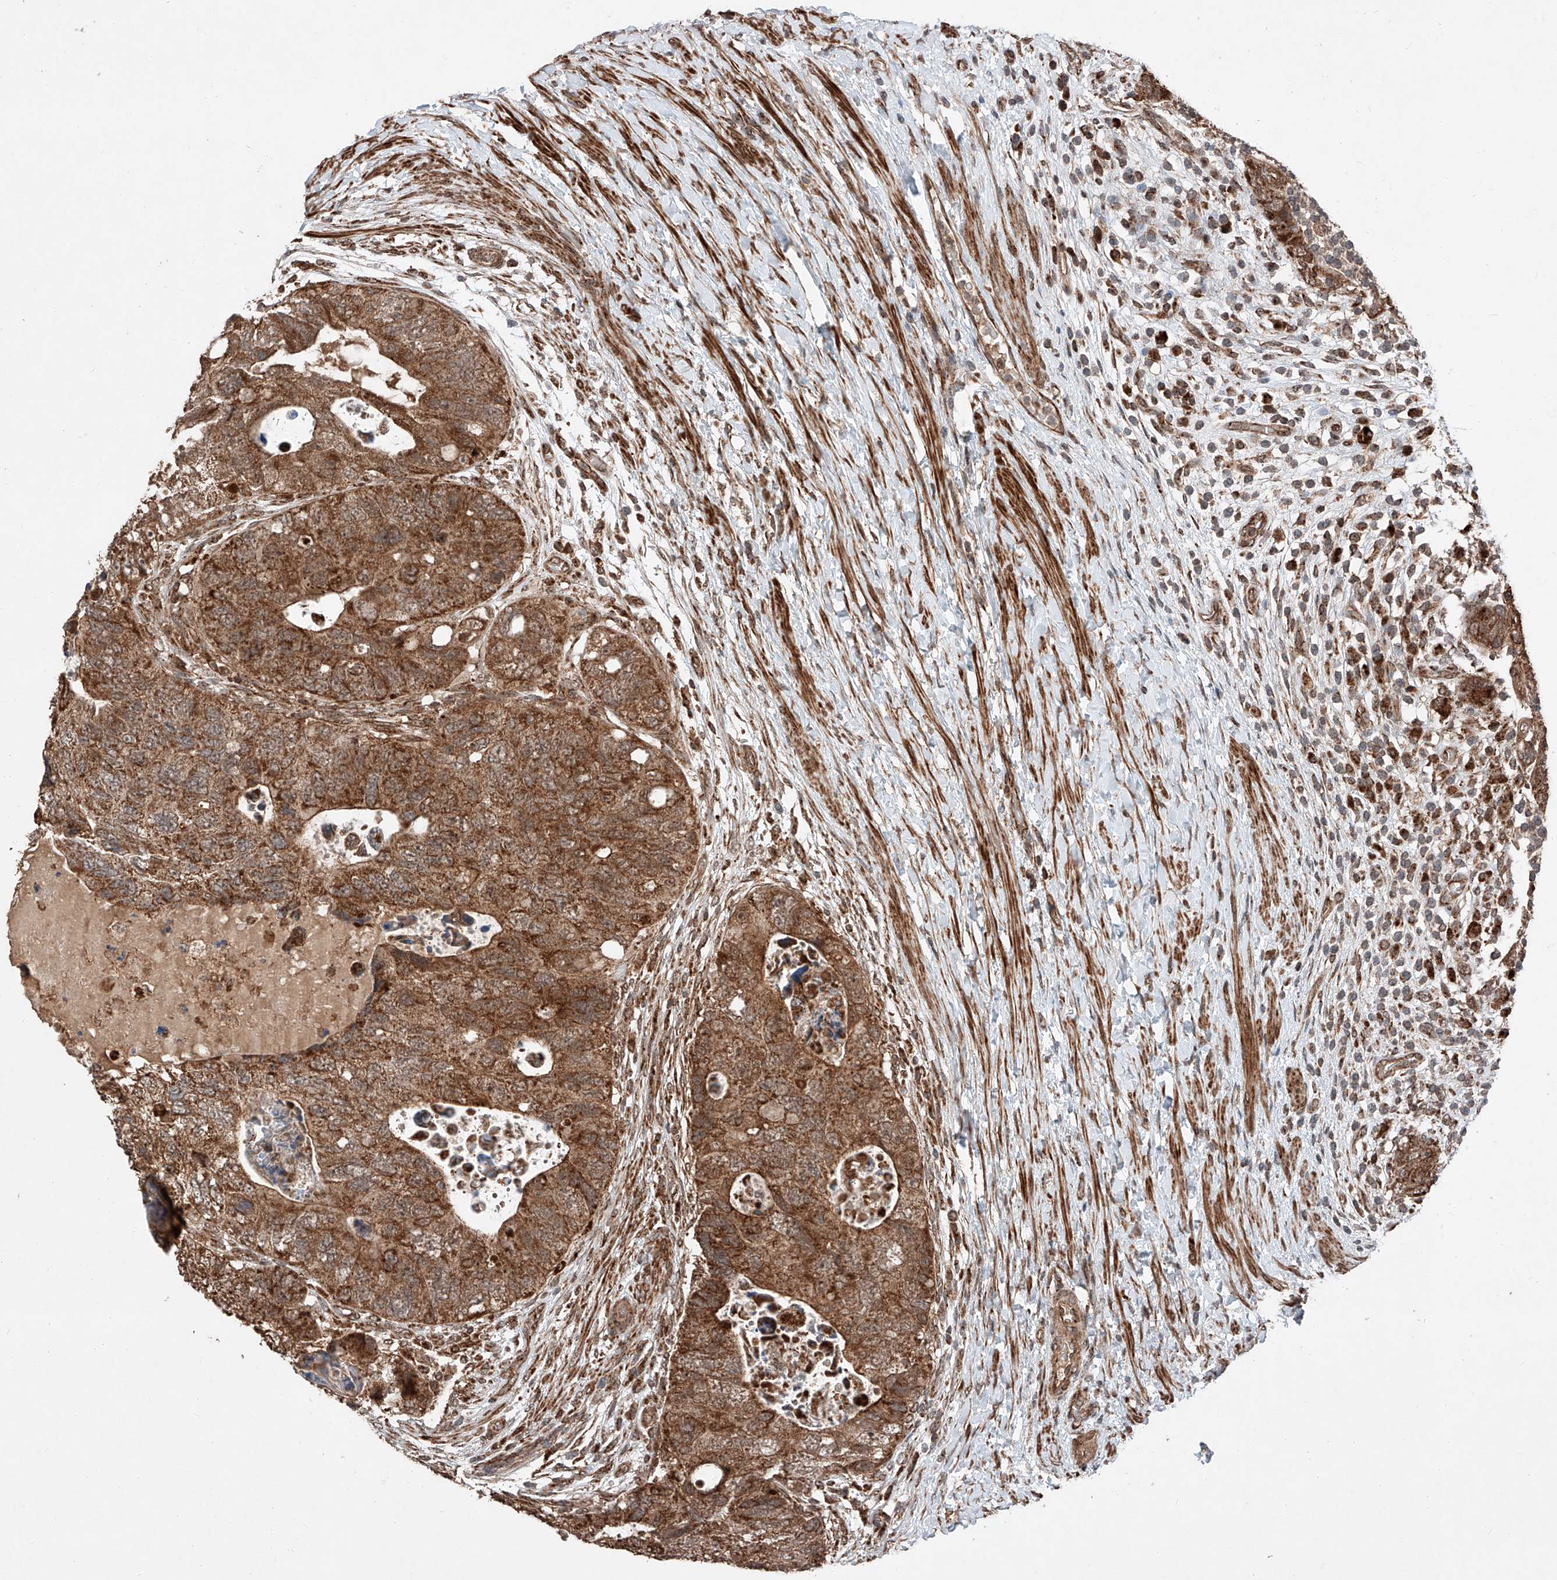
{"staining": {"intensity": "strong", "quantity": ">75%", "location": "cytoplasmic/membranous"}, "tissue": "colorectal cancer", "cell_type": "Tumor cells", "image_type": "cancer", "snomed": [{"axis": "morphology", "description": "Adenocarcinoma, NOS"}, {"axis": "topography", "description": "Rectum"}], "caption": "Tumor cells reveal strong cytoplasmic/membranous staining in about >75% of cells in colorectal cancer (adenocarcinoma). The protein of interest is shown in brown color, while the nuclei are stained blue.", "gene": "ZSCAN29", "patient": {"sex": "male", "age": 59}}